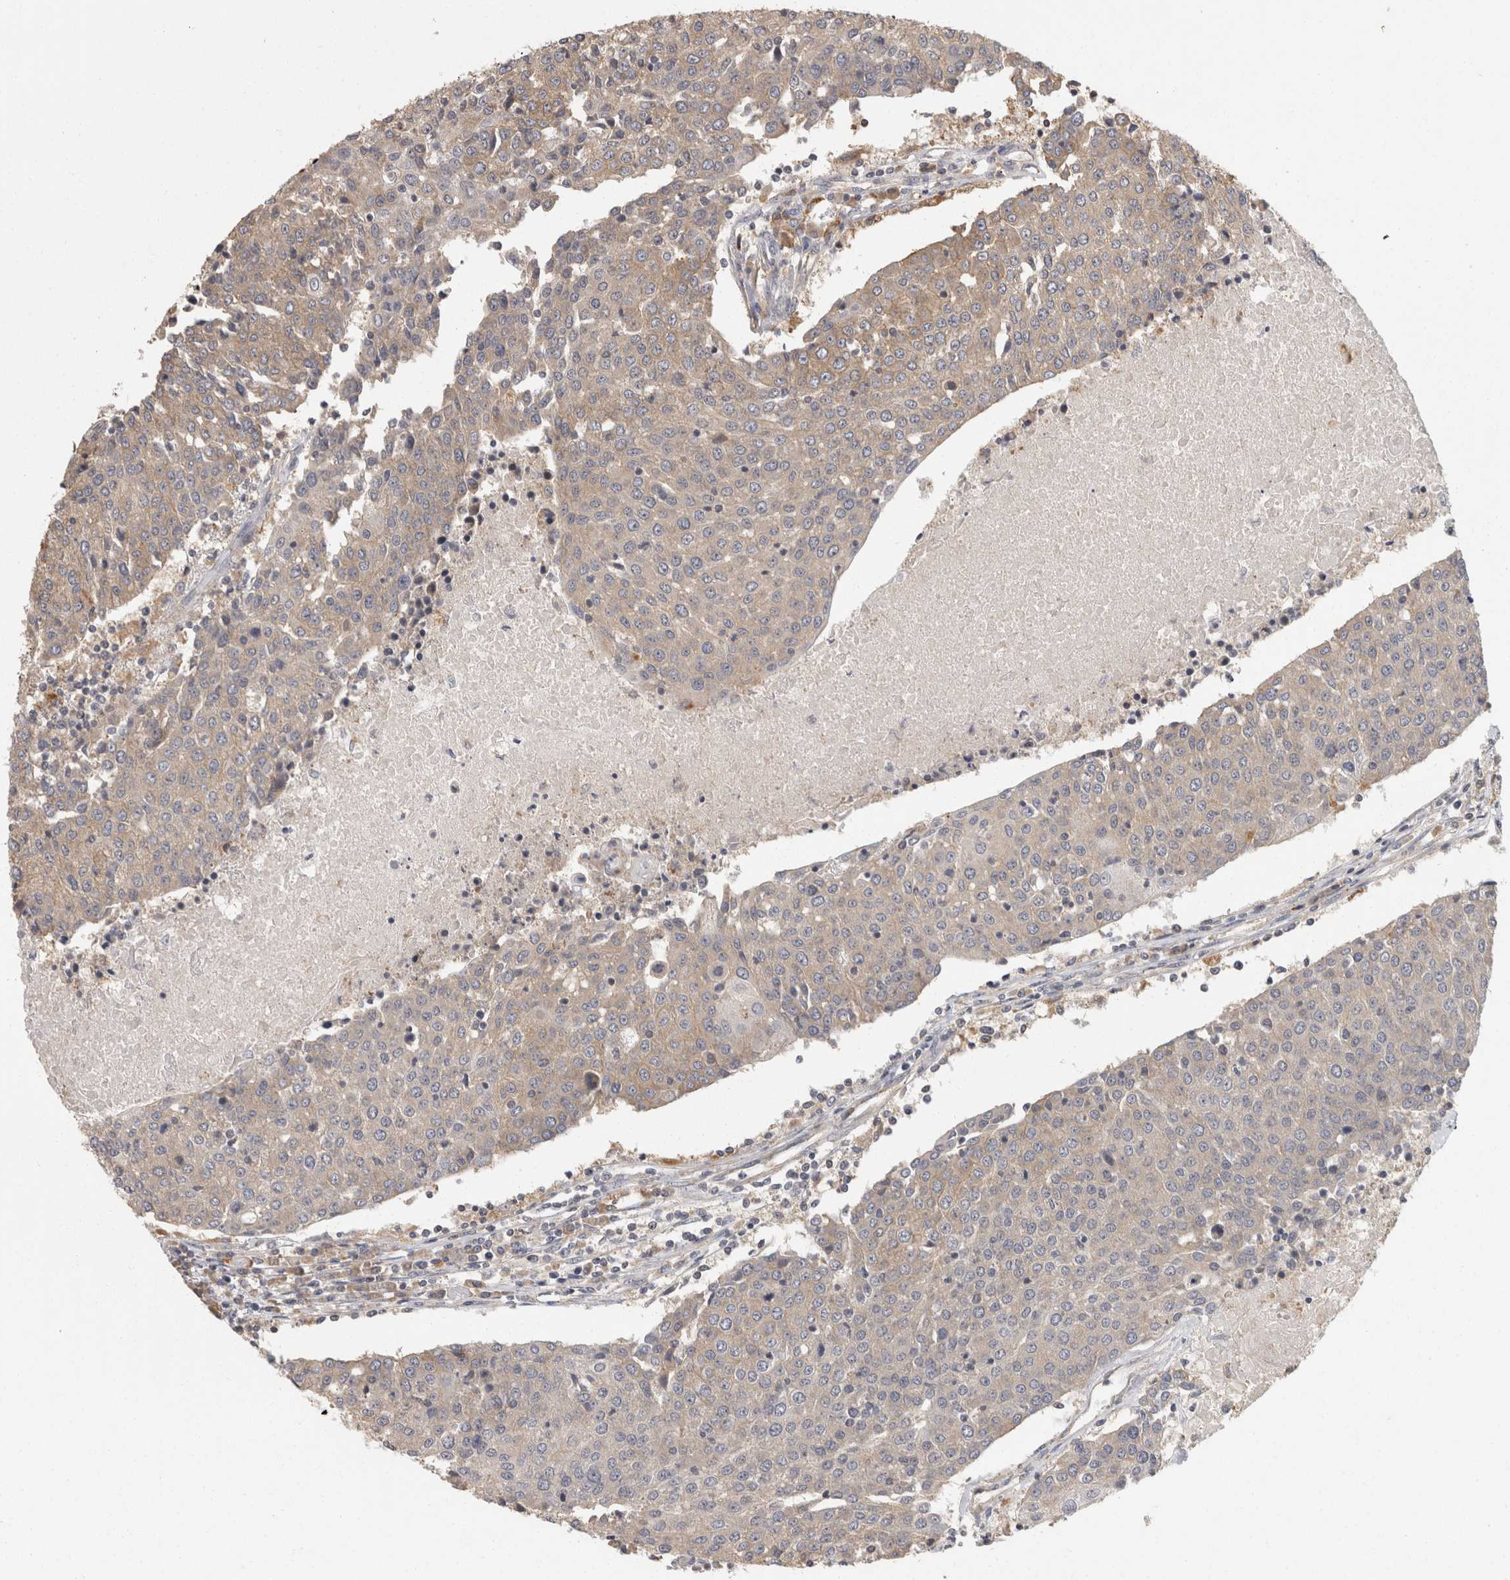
{"staining": {"intensity": "weak", "quantity": "<25%", "location": "cytoplasmic/membranous"}, "tissue": "urothelial cancer", "cell_type": "Tumor cells", "image_type": "cancer", "snomed": [{"axis": "morphology", "description": "Urothelial carcinoma, High grade"}, {"axis": "topography", "description": "Urinary bladder"}], "caption": "A histopathology image of urothelial cancer stained for a protein displays no brown staining in tumor cells. (Stains: DAB (3,3'-diaminobenzidine) IHC with hematoxylin counter stain, Microscopy: brightfield microscopy at high magnification).", "gene": "ACAT2", "patient": {"sex": "female", "age": 85}}